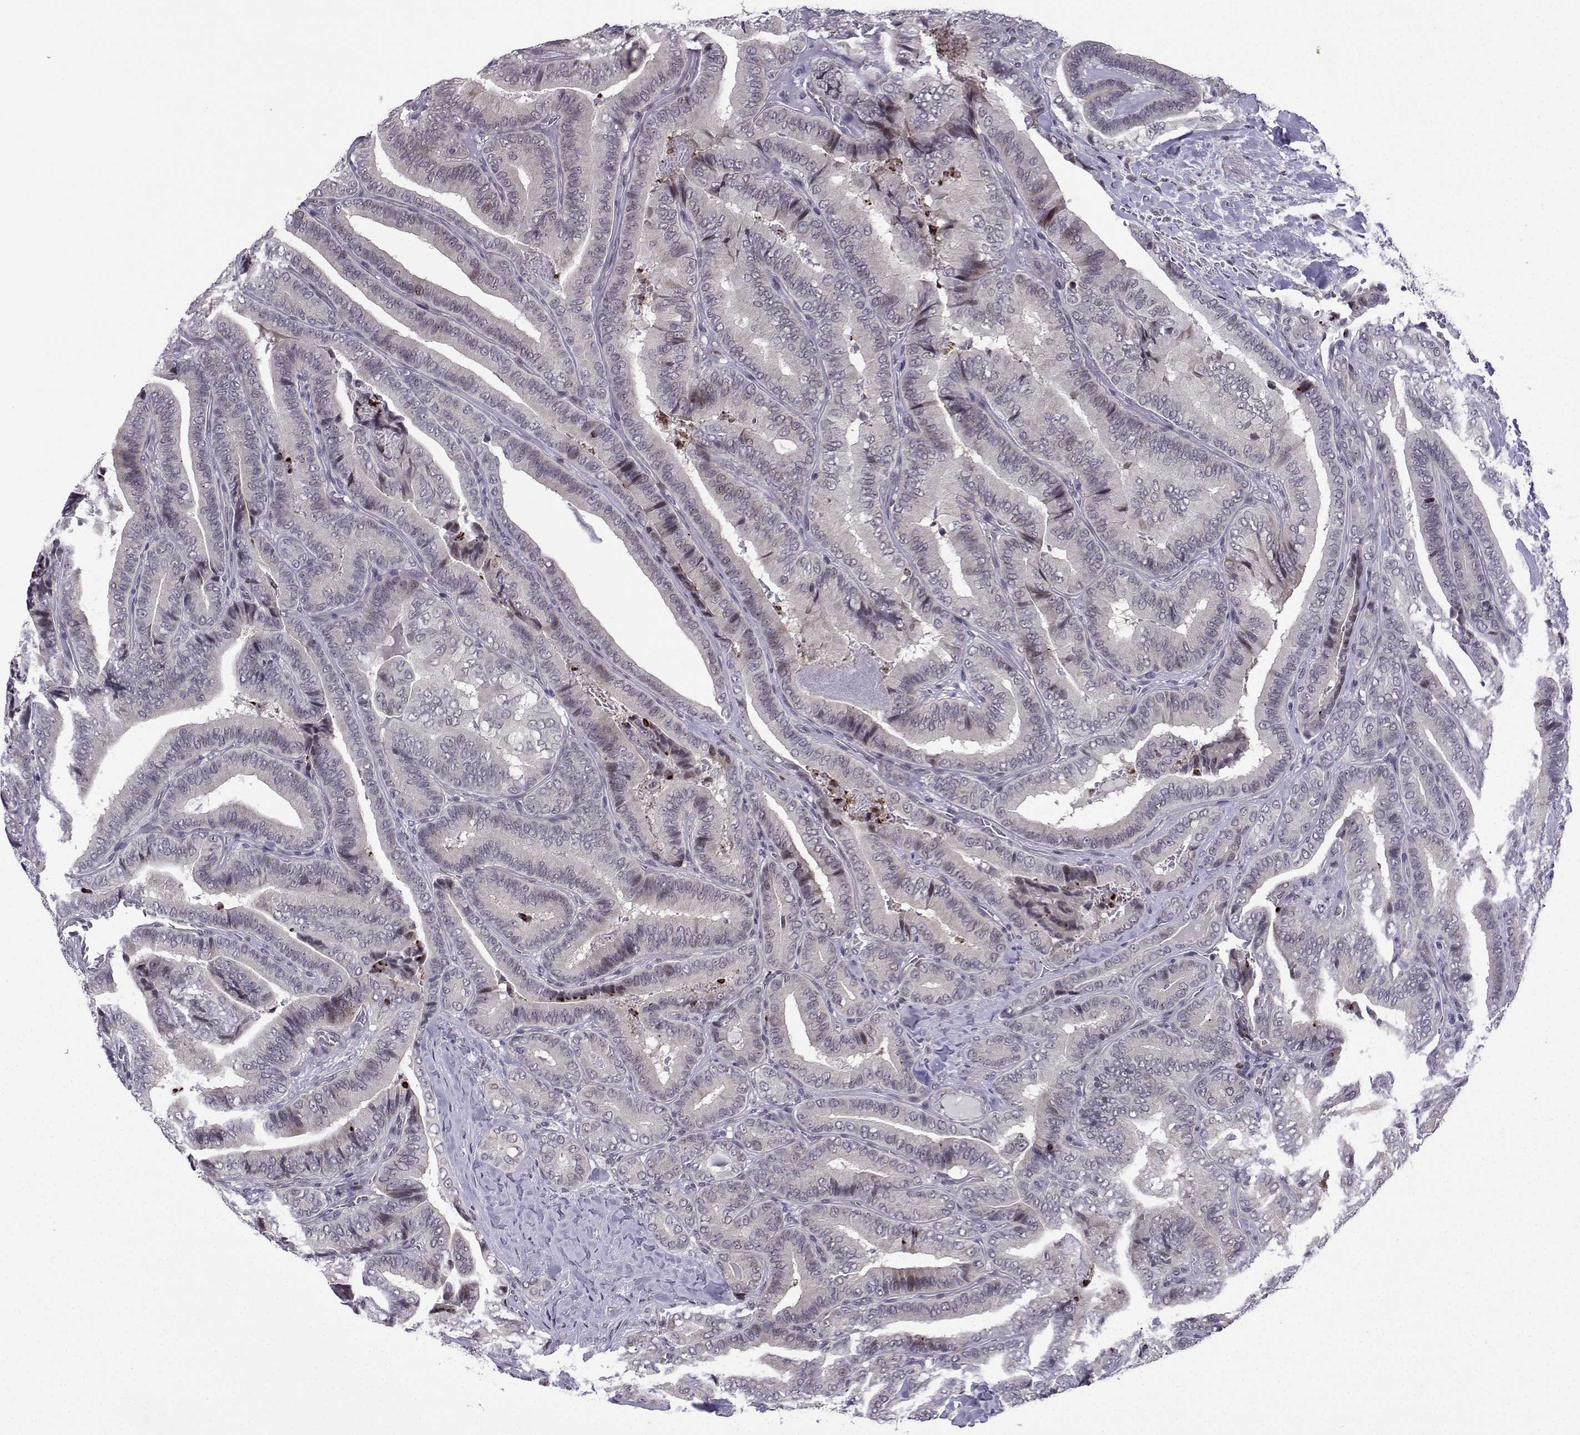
{"staining": {"intensity": "negative", "quantity": "none", "location": "none"}, "tissue": "thyroid cancer", "cell_type": "Tumor cells", "image_type": "cancer", "snomed": [{"axis": "morphology", "description": "Papillary adenocarcinoma, NOS"}, {"axis": "topography", "description": "Thyroid gland"}], "caption": "Tumor cells are negative for protein expression in human thyroid cancer (papillary adenocarcinoma).", "gene": "FGF3", "patient": {"sex": "male", "age": 61}}